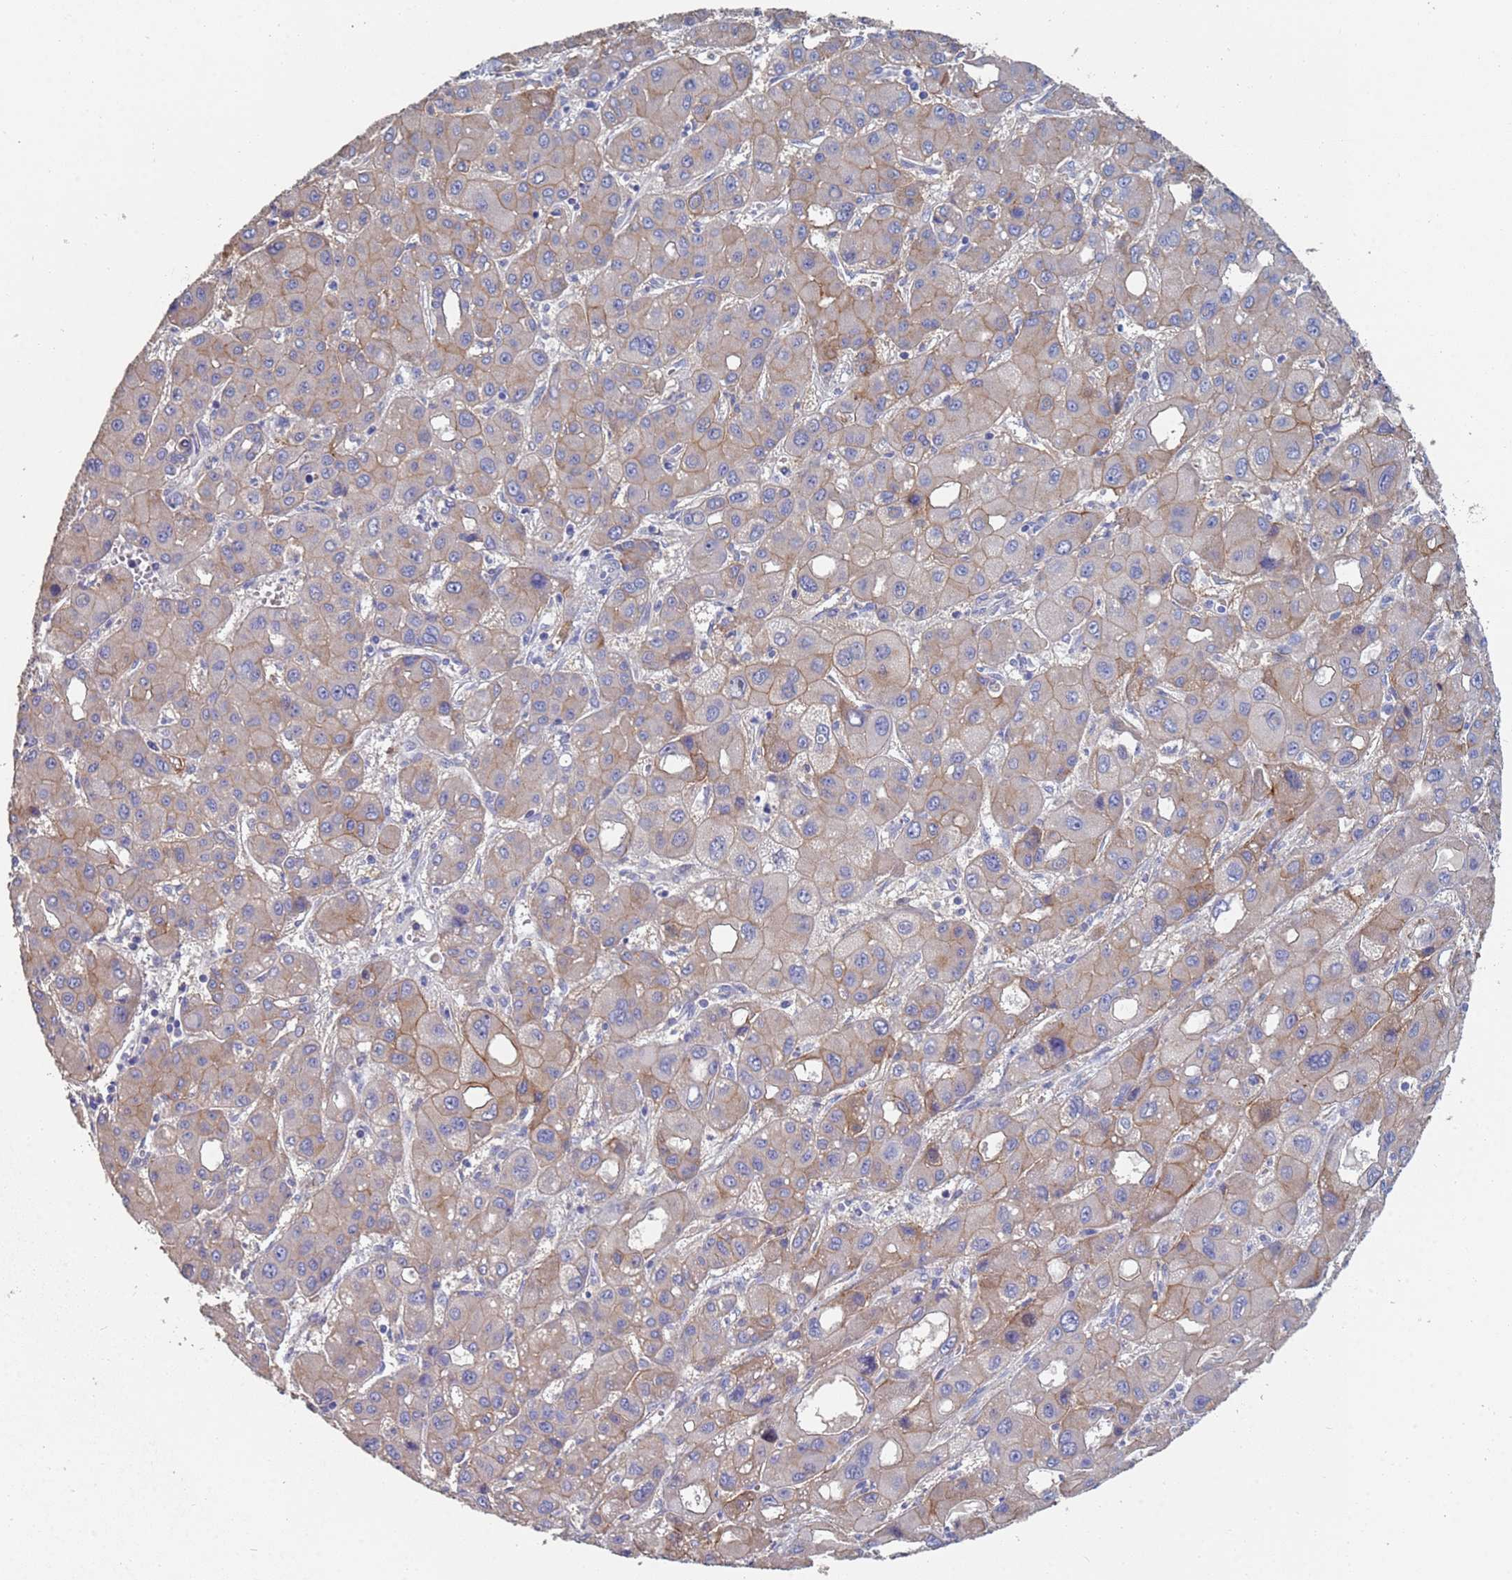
{"staining": {"intensity": "moderate", "quantity": "25%-75%", "location": "cytoplasmic/membranous"}, "tissue": "liver cancer", "cell_type": "Tumor cells", "image_type": "cancer", "snomed": [{"axis": "morphology", "description": "Carcinoma, Hepatocellular, NOS"}, {"axis": "topography", "description": "Liver"}], "caption": "A brown stain highlights moderate cytoplasmic/membranous staining of a protein in human liver cancer tumor cells.", "gene": "ABCA8", "patient": {"sex": "male", "age": 55}}